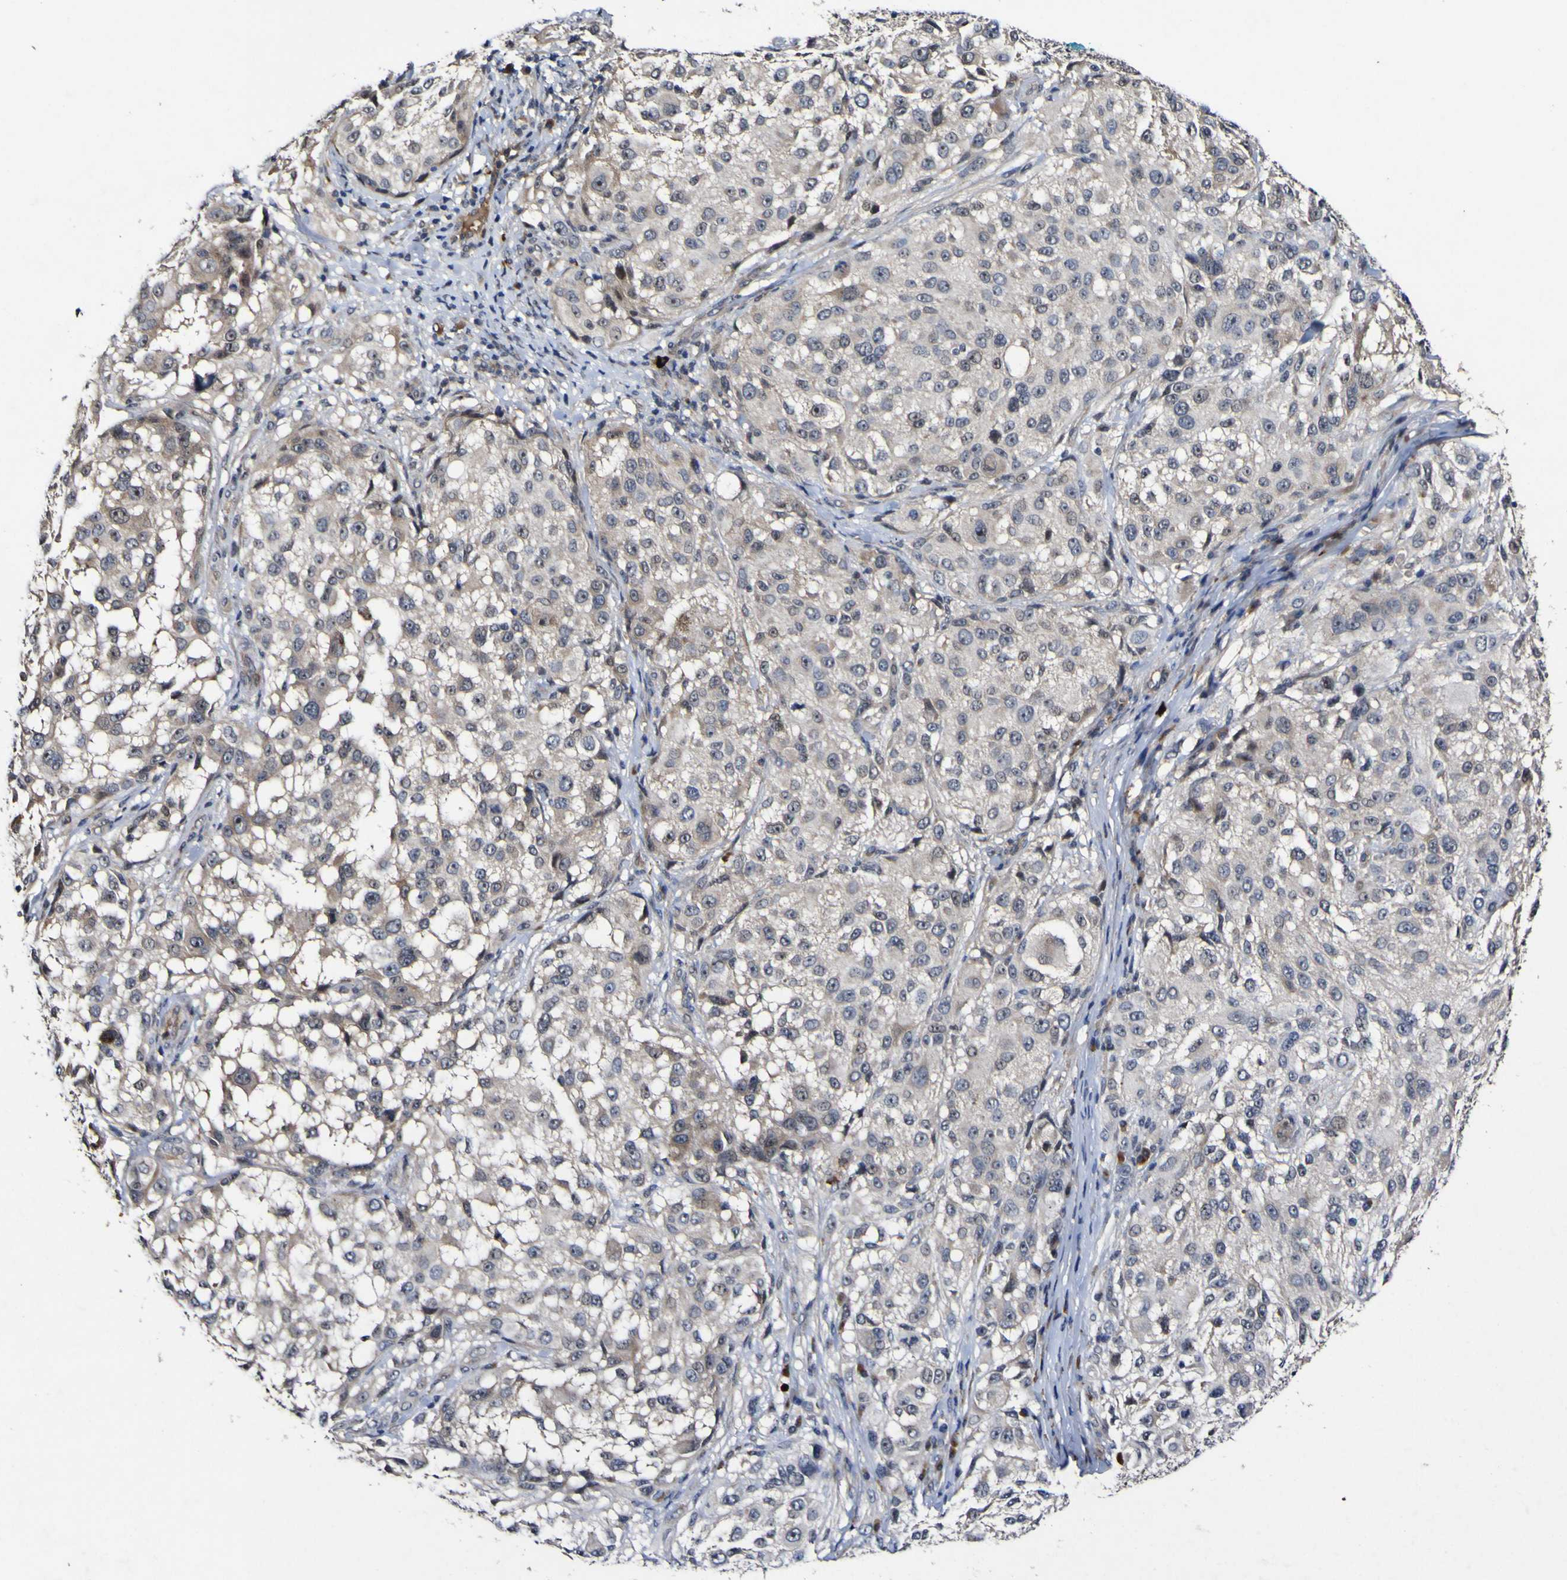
{"staining": {"intensity": "strong", "quantity": "25%-75%", "location": "nuclear"}, "tissue": "melanoma", "cell_type": "Tumor cells", "image_type": "cancer", "snomed": [{"axis": "morphology", "description": "Necrosis, NOS"}, {"axis": "morphology", "description": "Malignant melanoma, NOS"}, {"axis": "topography", "description": "Skin"}], "caption": "An IHC image of neoplastic tissue is shown. Protein staining in brown highlights strong nuclear positivity in malignant melanoma within tumor cells.", "gene": "CCL2", "patient": {"sex": "female", "age": 87}}